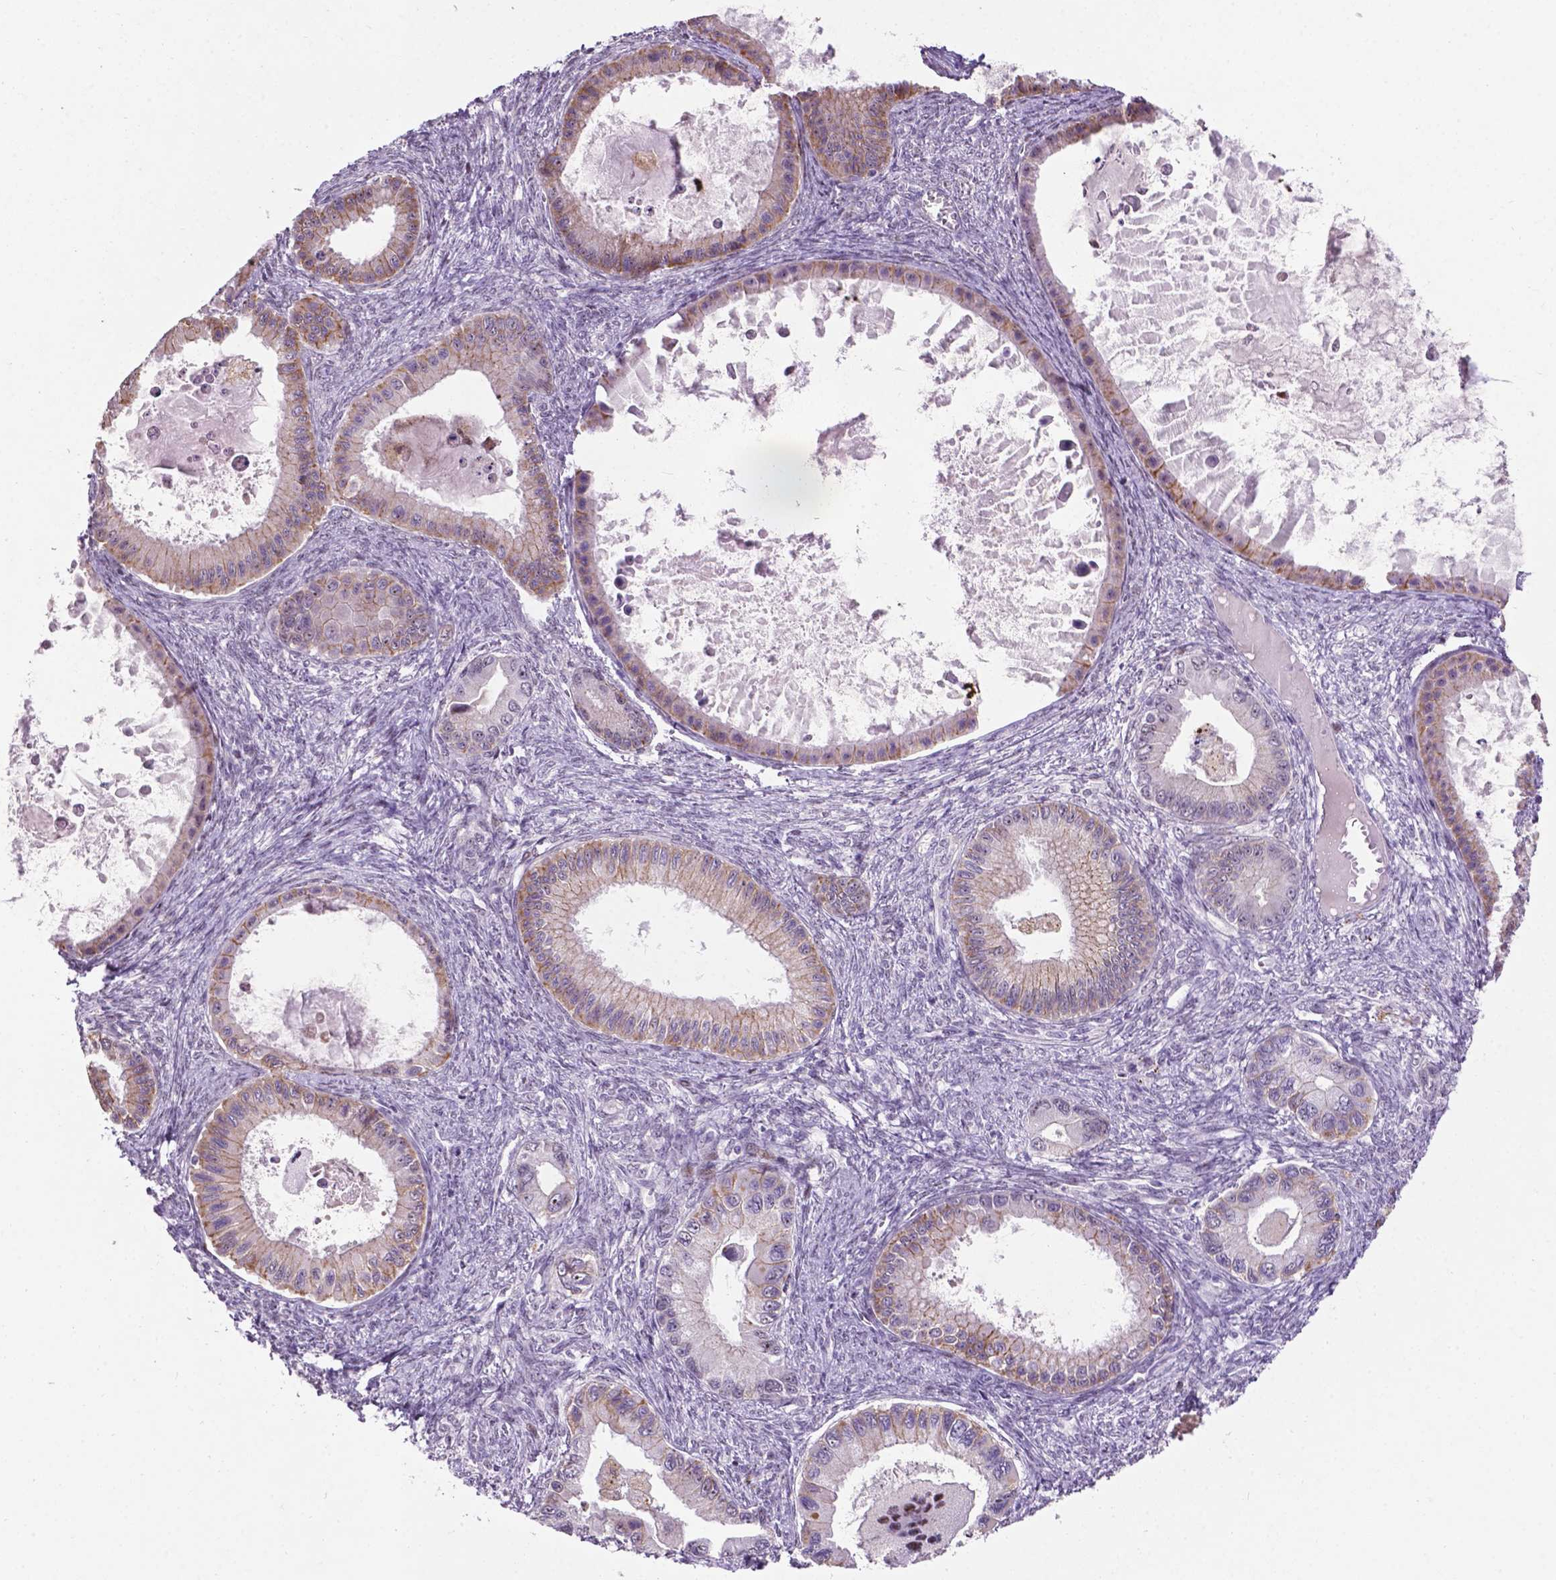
{"staining": {"intensity": "weak", "quantity": "25%-75%", "location": "cytoplasmic/membranous"}, "tissue": "ovarian cancer", "cell_type": "Tumor cells", "image_type": "cancer", "snomed": [{"axis": "morphology", "description": "Cystadenocarcinoma, mucinous, NOS"}, {"axis": "topography", "description": "Ovary"}], "caption": "IHC (DAB (3,3'-diaminobenzidine)) staining of human ovarian cancer (mucinous cystadenocarcinoma) exhibits weak cytoplasmic/membranous protein expression in approximately 25%-75% of tumor cells.", "gene": "SMAD3", "patient": {"sex": "female", "age": 64}}